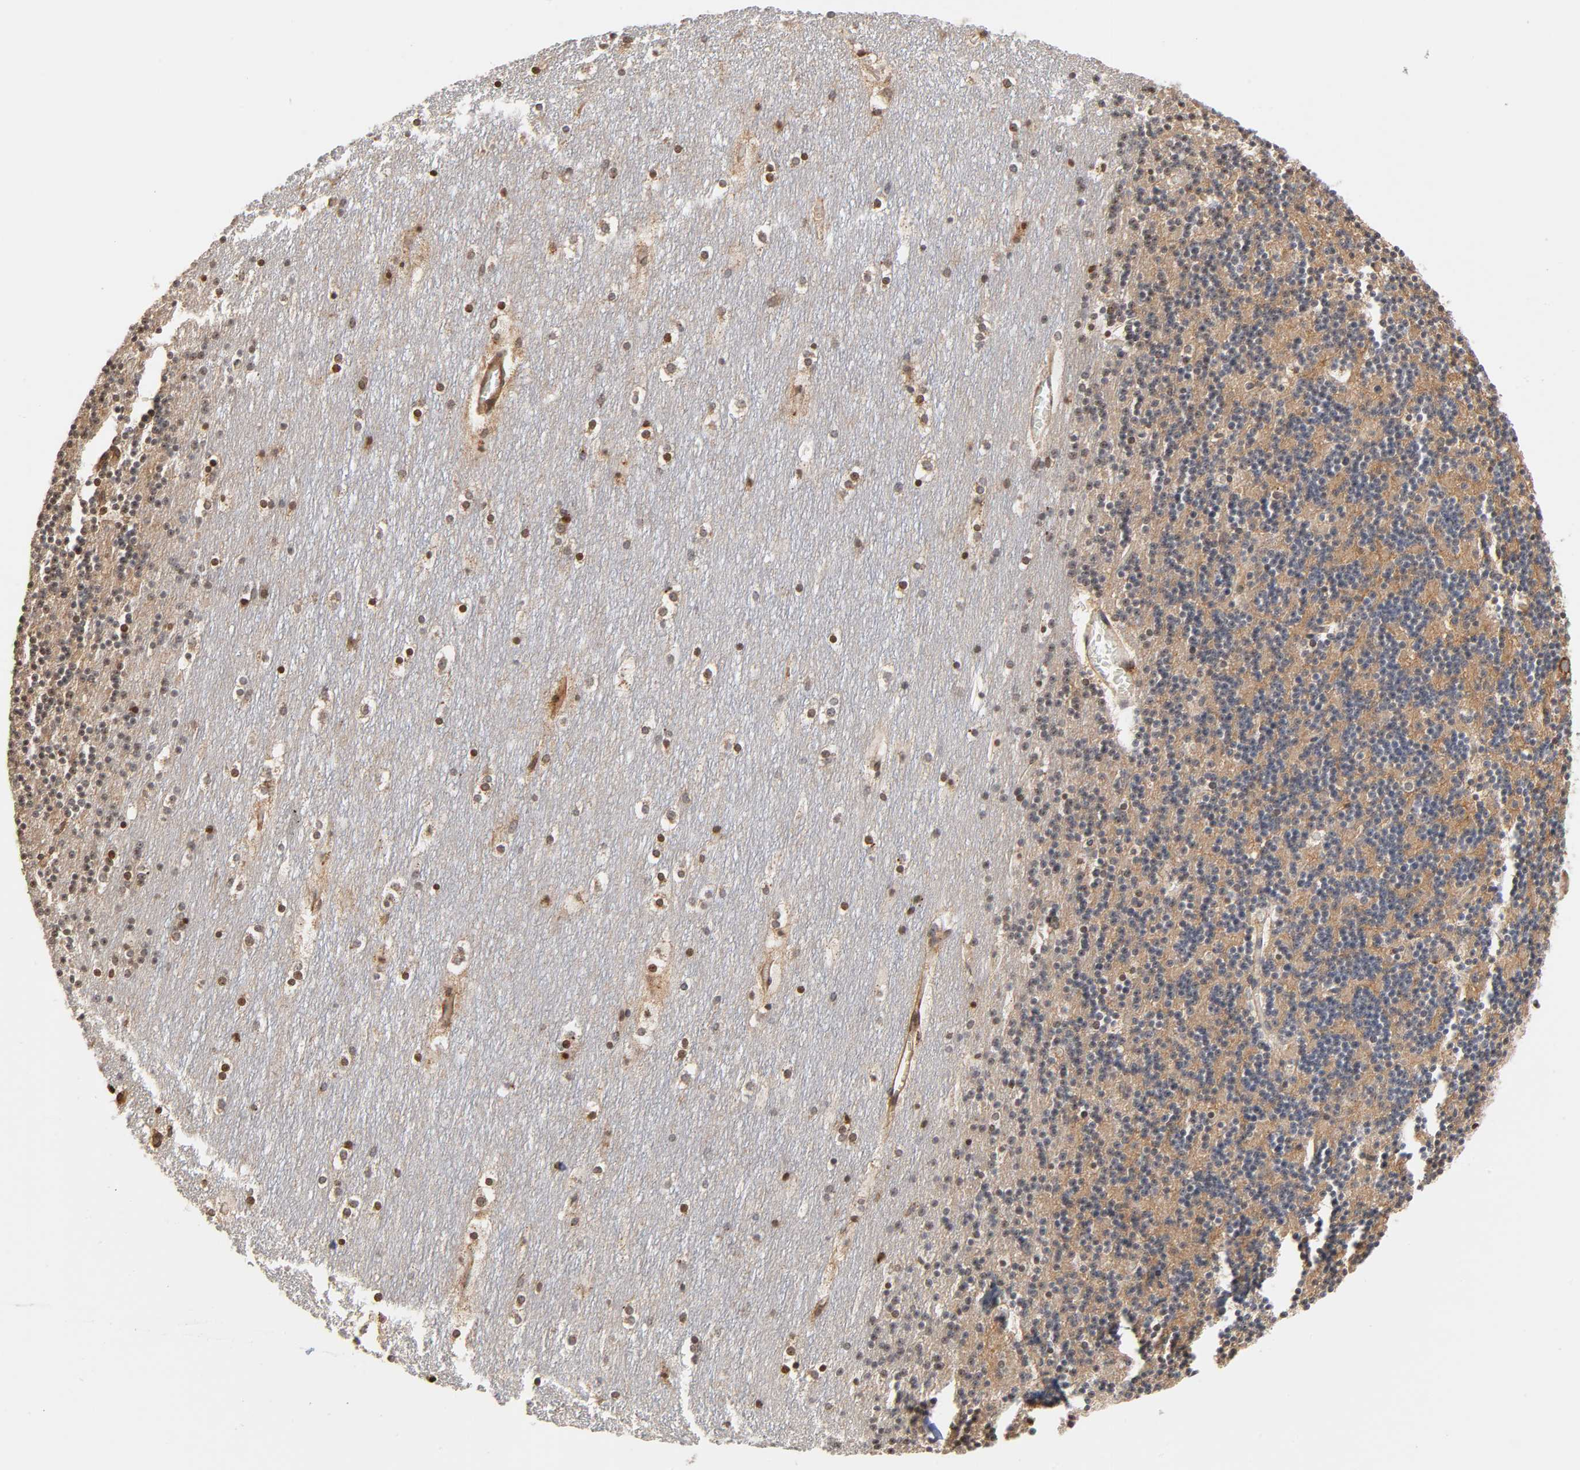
{"staining": {"intensity": "negative", "quantity": "none", "location": "none"}, "tissue": "cerebellum", "cell_type": "Cells in granular layer", "image_type": "normal", "snomed": [{"axis": "morphology", "description": "Normal tissue, NOS"}, {"axis": "topography", "description": "Cerebellum"}], "caption": "The immunohistochemistry (IHC) image has no significant positivity in cells in granular layer of cerebellum.", "gene": "ITGAV", "patient": {"sex": "male", "age": 45}}